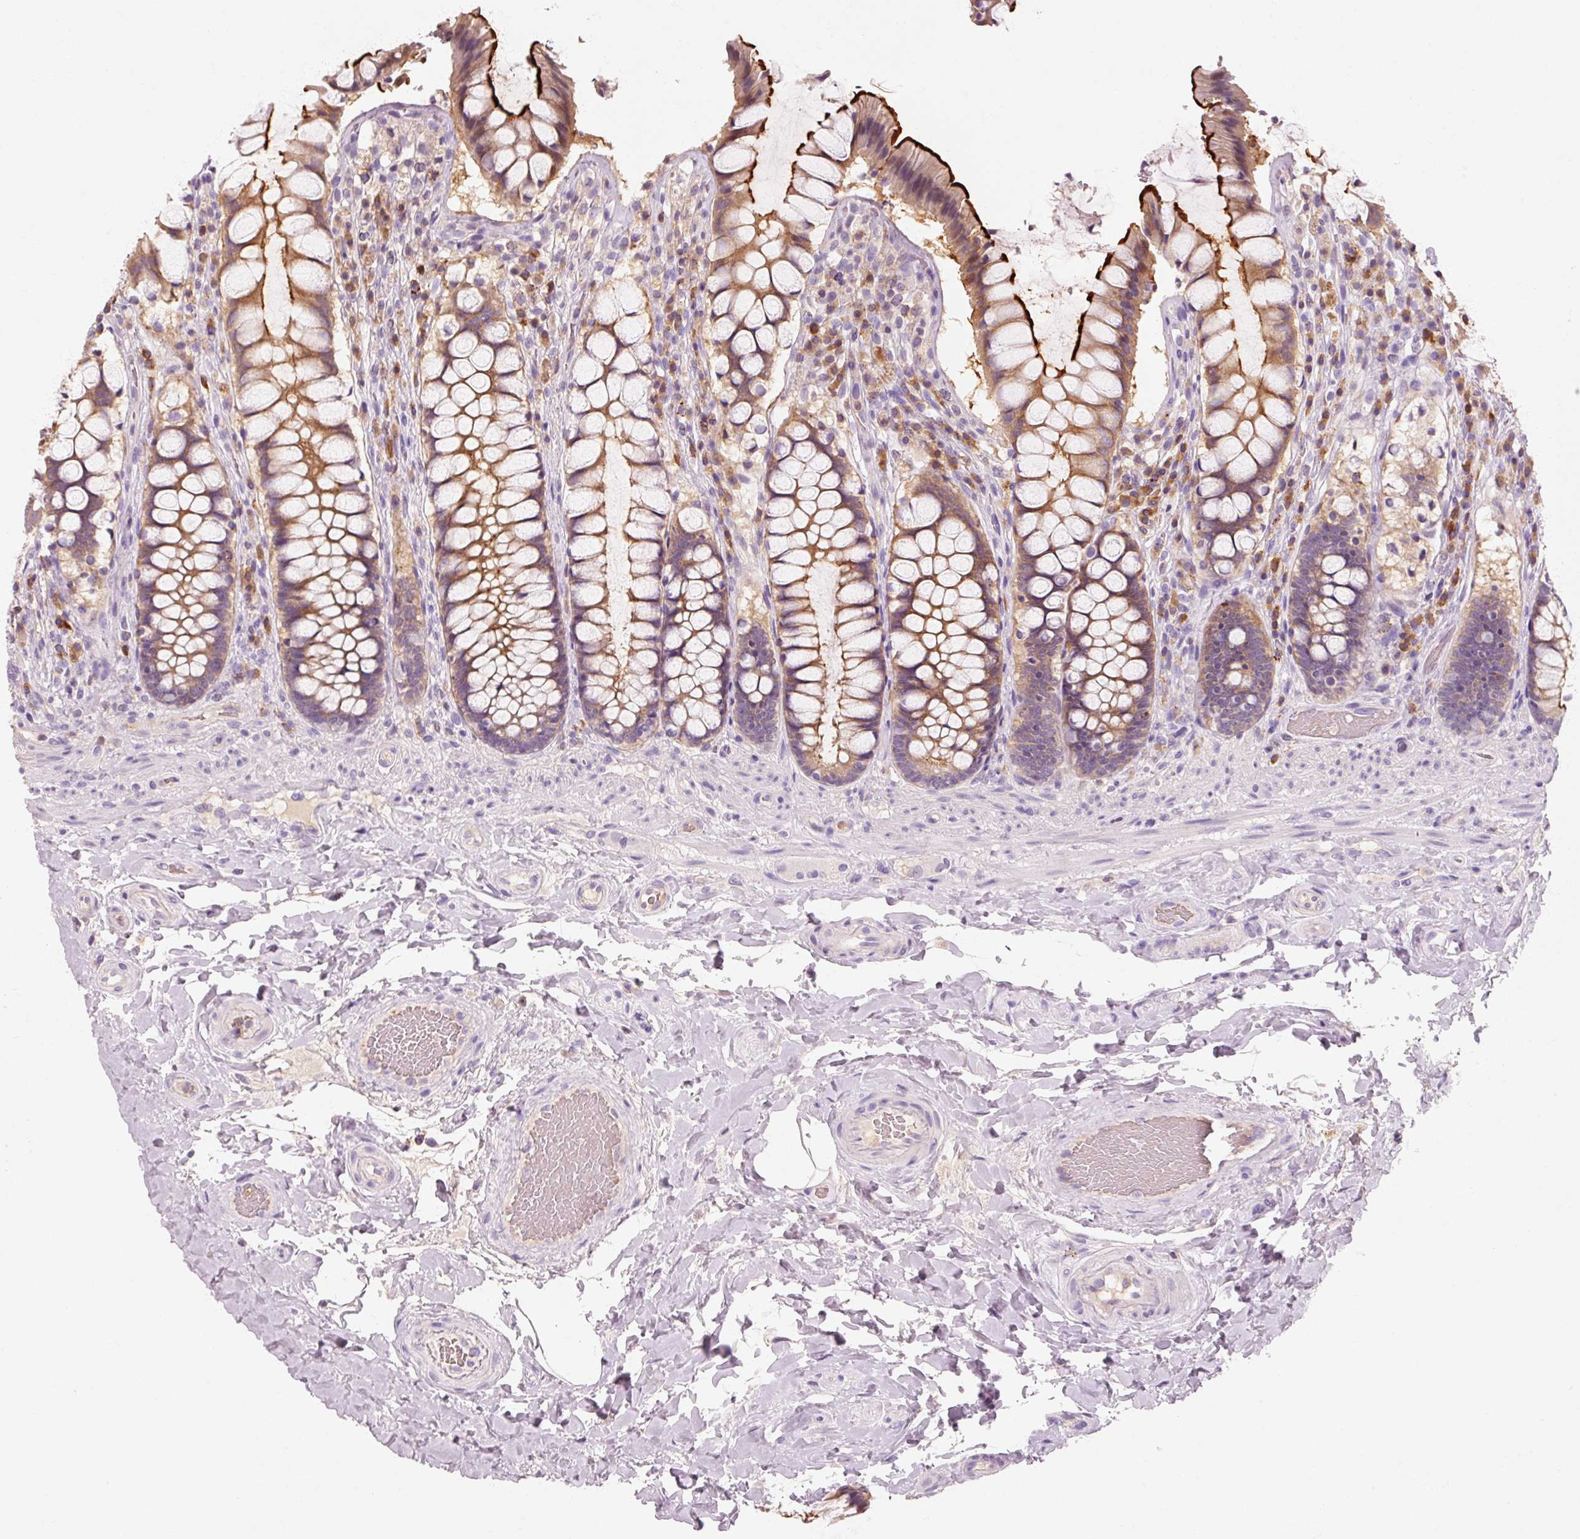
{"staining": {"intensity": "strong", "quantity": "25%-75%", "location": "cytoplasmic/membranous"}, "tissue": "rectum", "cell_type": "Glandular cells", "image_type": "normal", "snomed": [{"axis": "morphology", "description": "Normal tissue, NOS"}, {"axis": "topography", "description": "Rectum"}], "caption": "Immunohistochemical staining of benign rectum exhibits high levels of strong cytoplasmic/membranous staining in approximately 25%-75% of glandular cells.", "gene": "OR8K1", "patient": {"sex": "female", "age": 58}}